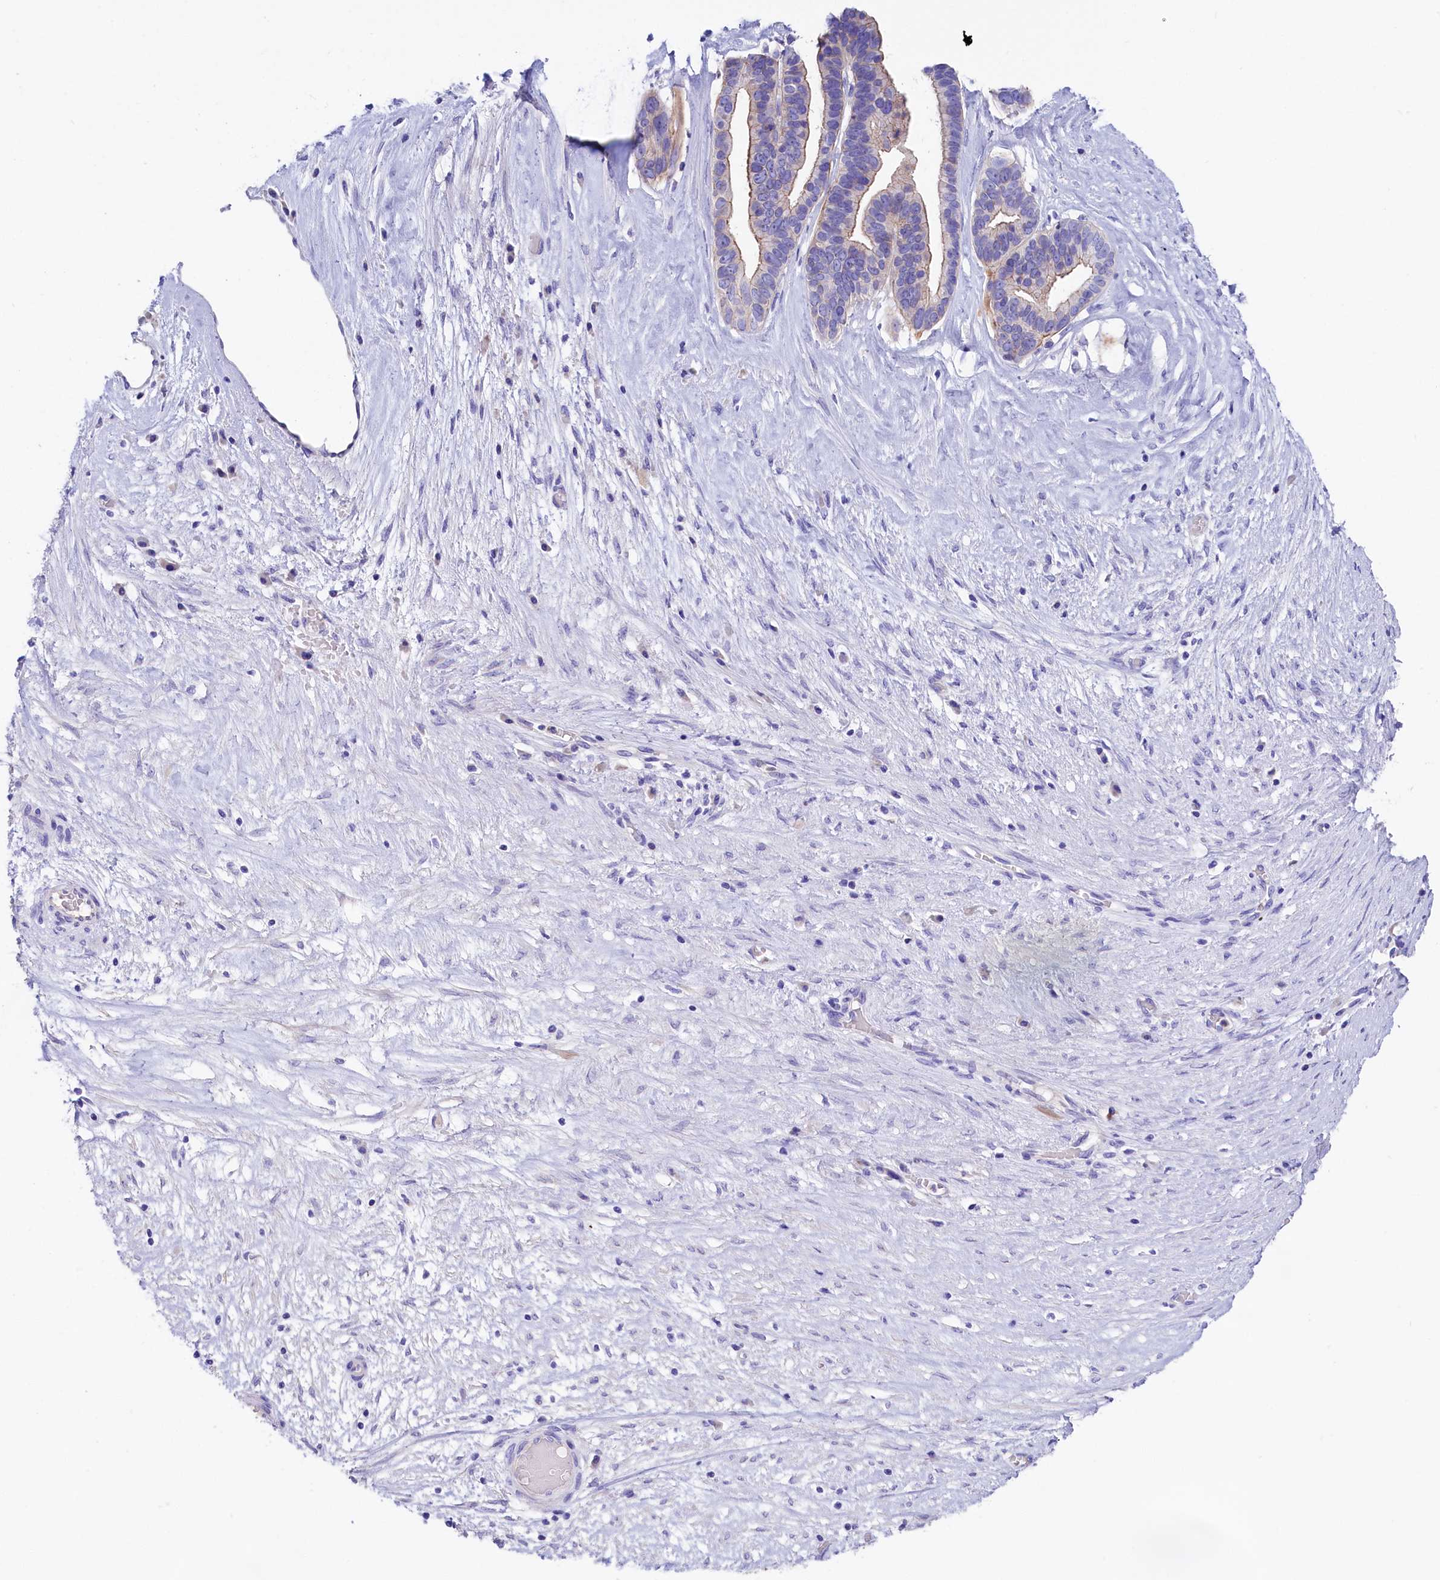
{"staining": {"intensity": "weak", "quantity": "25%-75%", "location": "cytoplasmic/membranous"}, "tissue": "ovarian cancer", "cell_type": "Tumor cells", "image_type": "cancer", "snomed": [{"axis": "morphology", "description": "Cystadenocarcinoma, serous, NOS"}, {"axis": "topography", "description": "Ovary"}], "caption": "Weak cytoplasmic/membranous protein staining is seen in about 25%-75% of tumor cells in serous cystadenocarcinoma (ovarian).", "gene": "SULT2A1", "patient": {"sex": "female", "age": 56}}